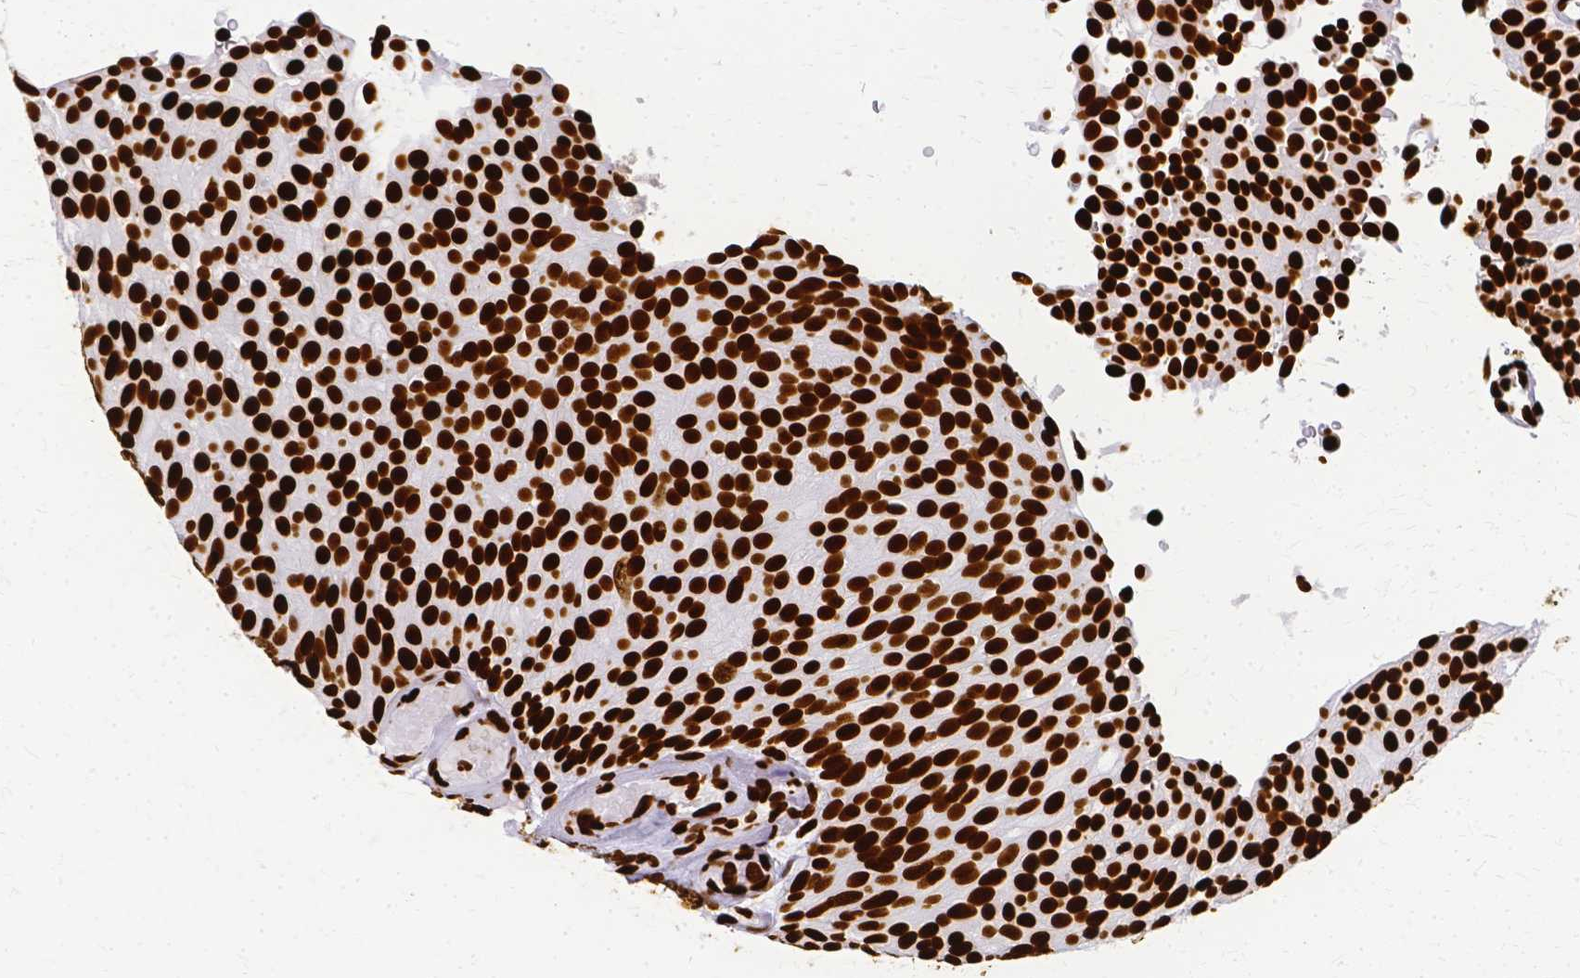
{"staining": {"intensity": "strong", "quantity": ">75%", "location": "nuclear"}, "tissue": "urothelial cancer", "cell_type": "Tumor cells", "image_type": "cancer", "snomed": [{"axis": "morphology", "description": "Urothelial carcinoma, Low grade"}, {"axis": "topography", "description": "Urinary bladder"}], "caption": "Immunohistochemical staining of urothelial cancer displays high levels of strong nuclear protein expression in approximately >75% of tumor cells.", "gene": "SFPQ", "patient": {"sex": "male", "age": 78}}